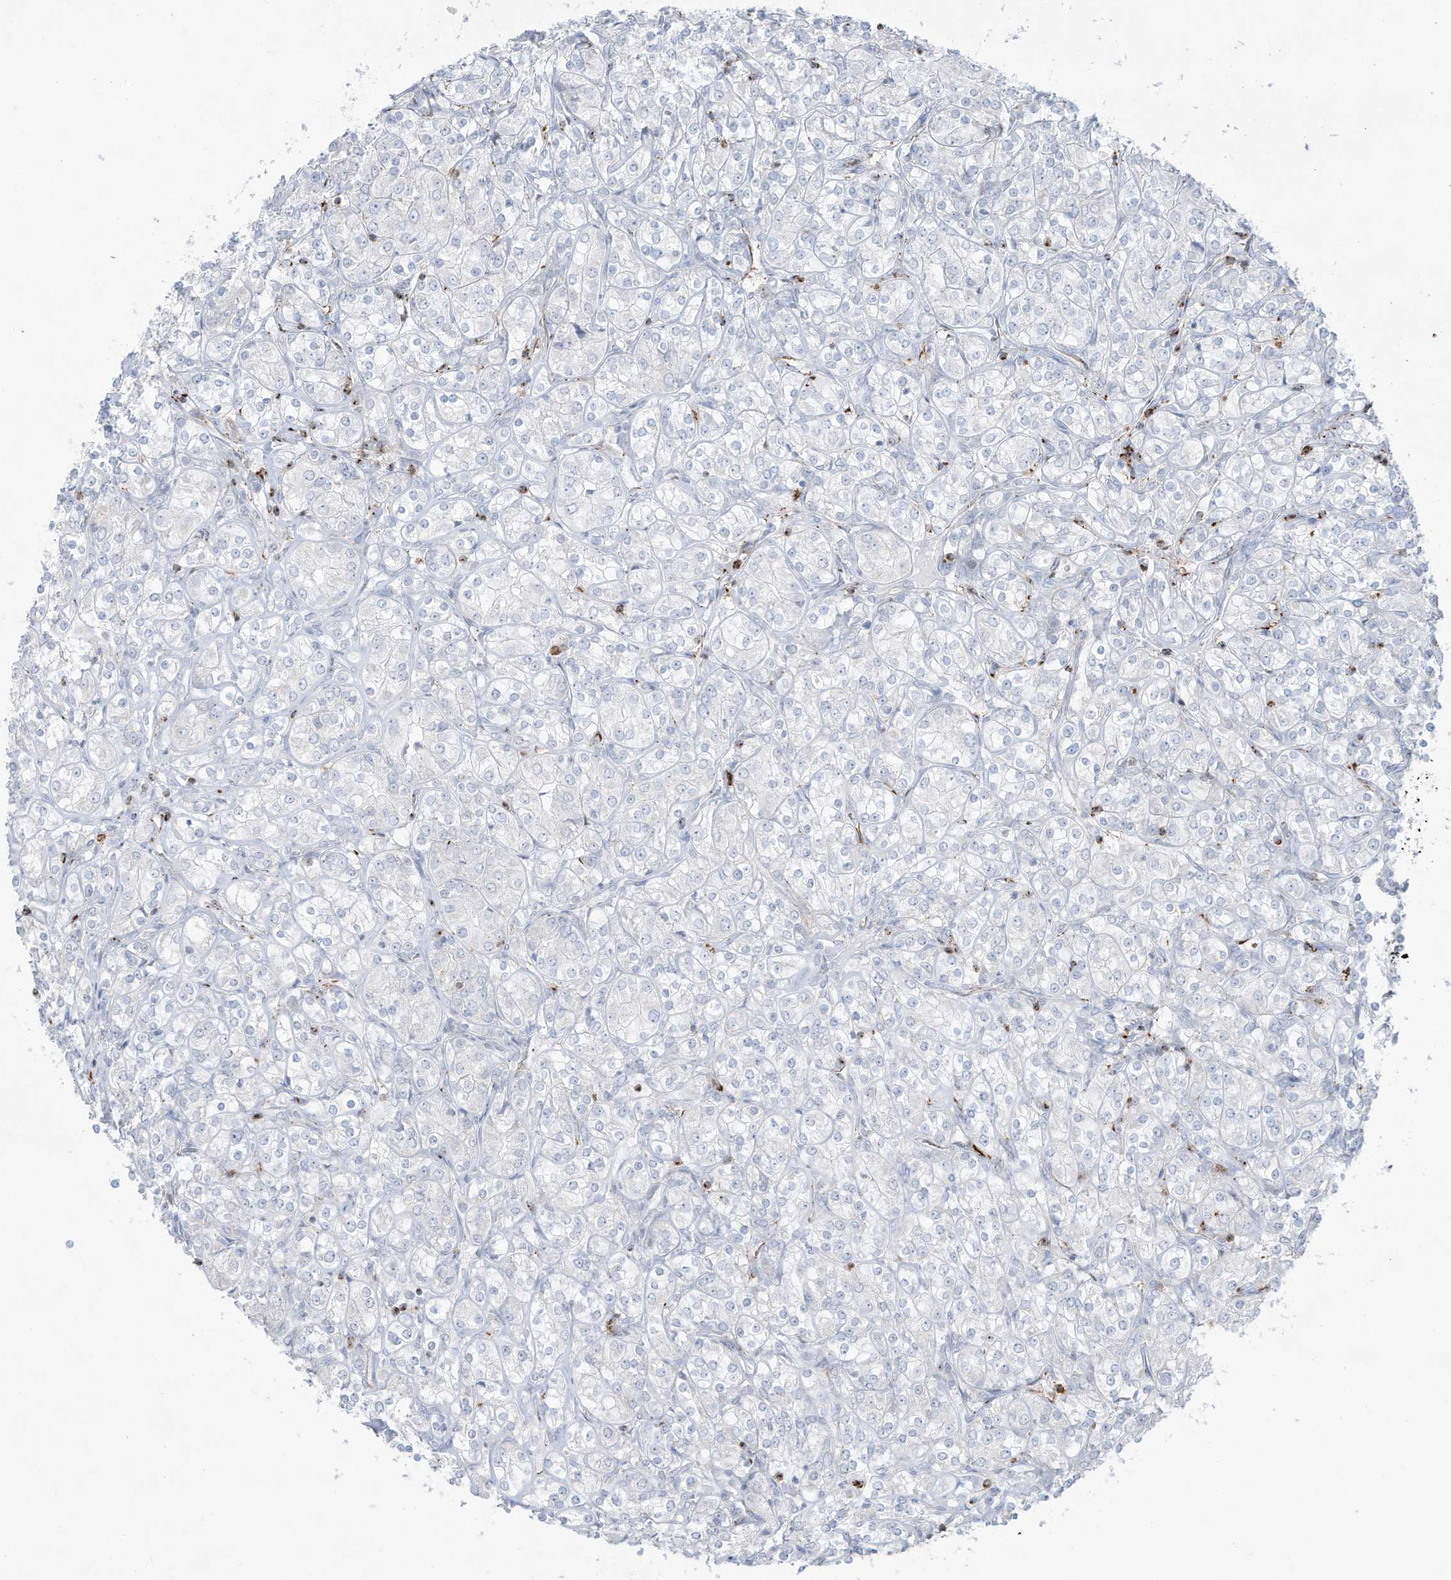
{"staining": {"intensity": "negative", "quantity": "none", "location": "none"}, "tissue": "renal cancer", "cell_type": "Tumor cells", "image_type": "cancer", "snomed": [{"axis": "morphology", "description": "Adenocarcinoma, NOS"}, {"axis": "topography", "description": "Kidney"}], "caption": "High magnification brightfield microscopy of renal cancer stained with DAB (3,3'-diaminobenzidine) (brown) and counterstained with hematoxylin (blue): tumor cells show no significant expression.", "gene": "THNSL2", "patient": {"sex": "male", "age": 77}}